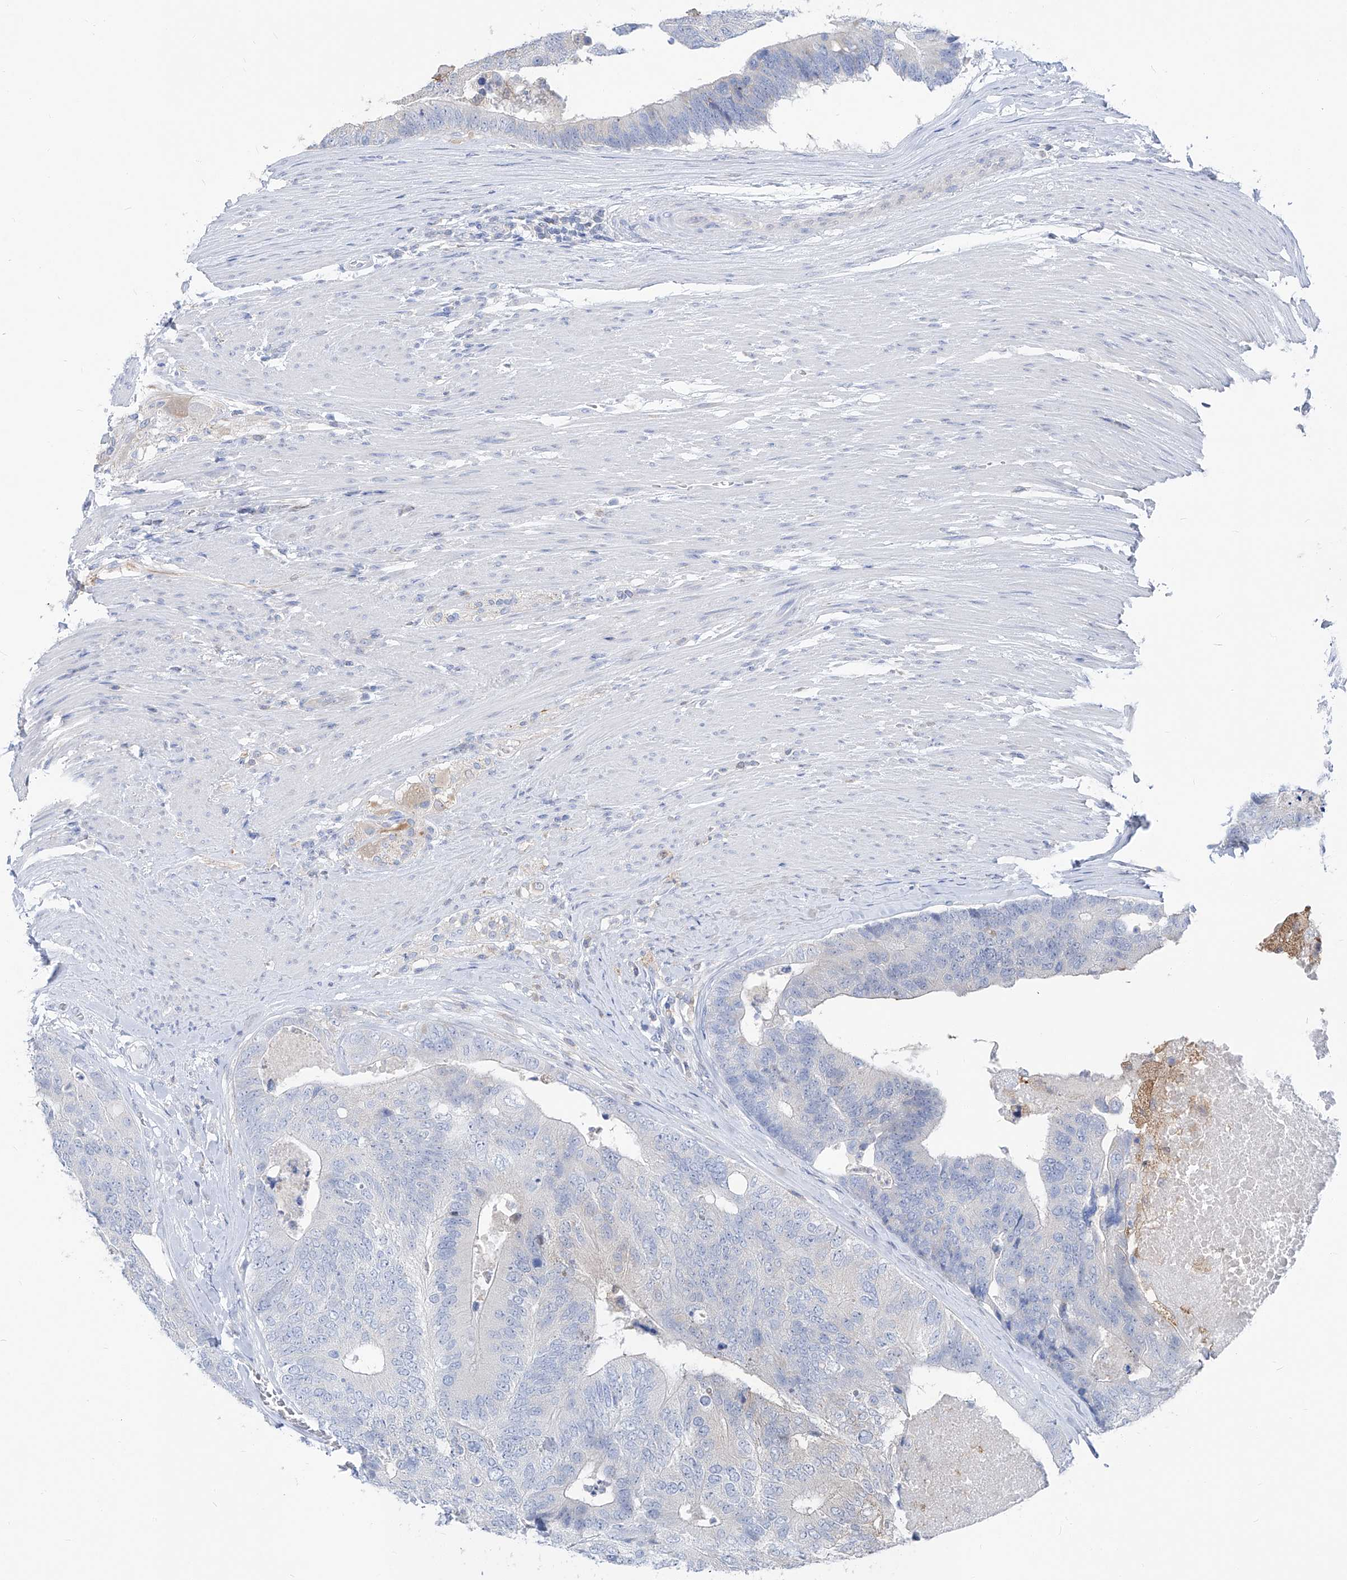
{"staining": {"intensity": "negative", "quantity": "none", "location": "none"}, "tissue": "colorectal cancer", "cell_type": "Tumor cells", "image_type": "cancer", "snomed": [{"axis": "morphology", "description": "Adenocarcinoma, NOS"}, {"axis": "topography", "description": "Colon"}], "caption": "Immunohistochemistry photomicrograph of colorectal adenocarcinoma stained for a protein (brown), which shows no expression in tumor cells.", "gene": "UFL1", "patient": {"sex": "female", "age": 67}}